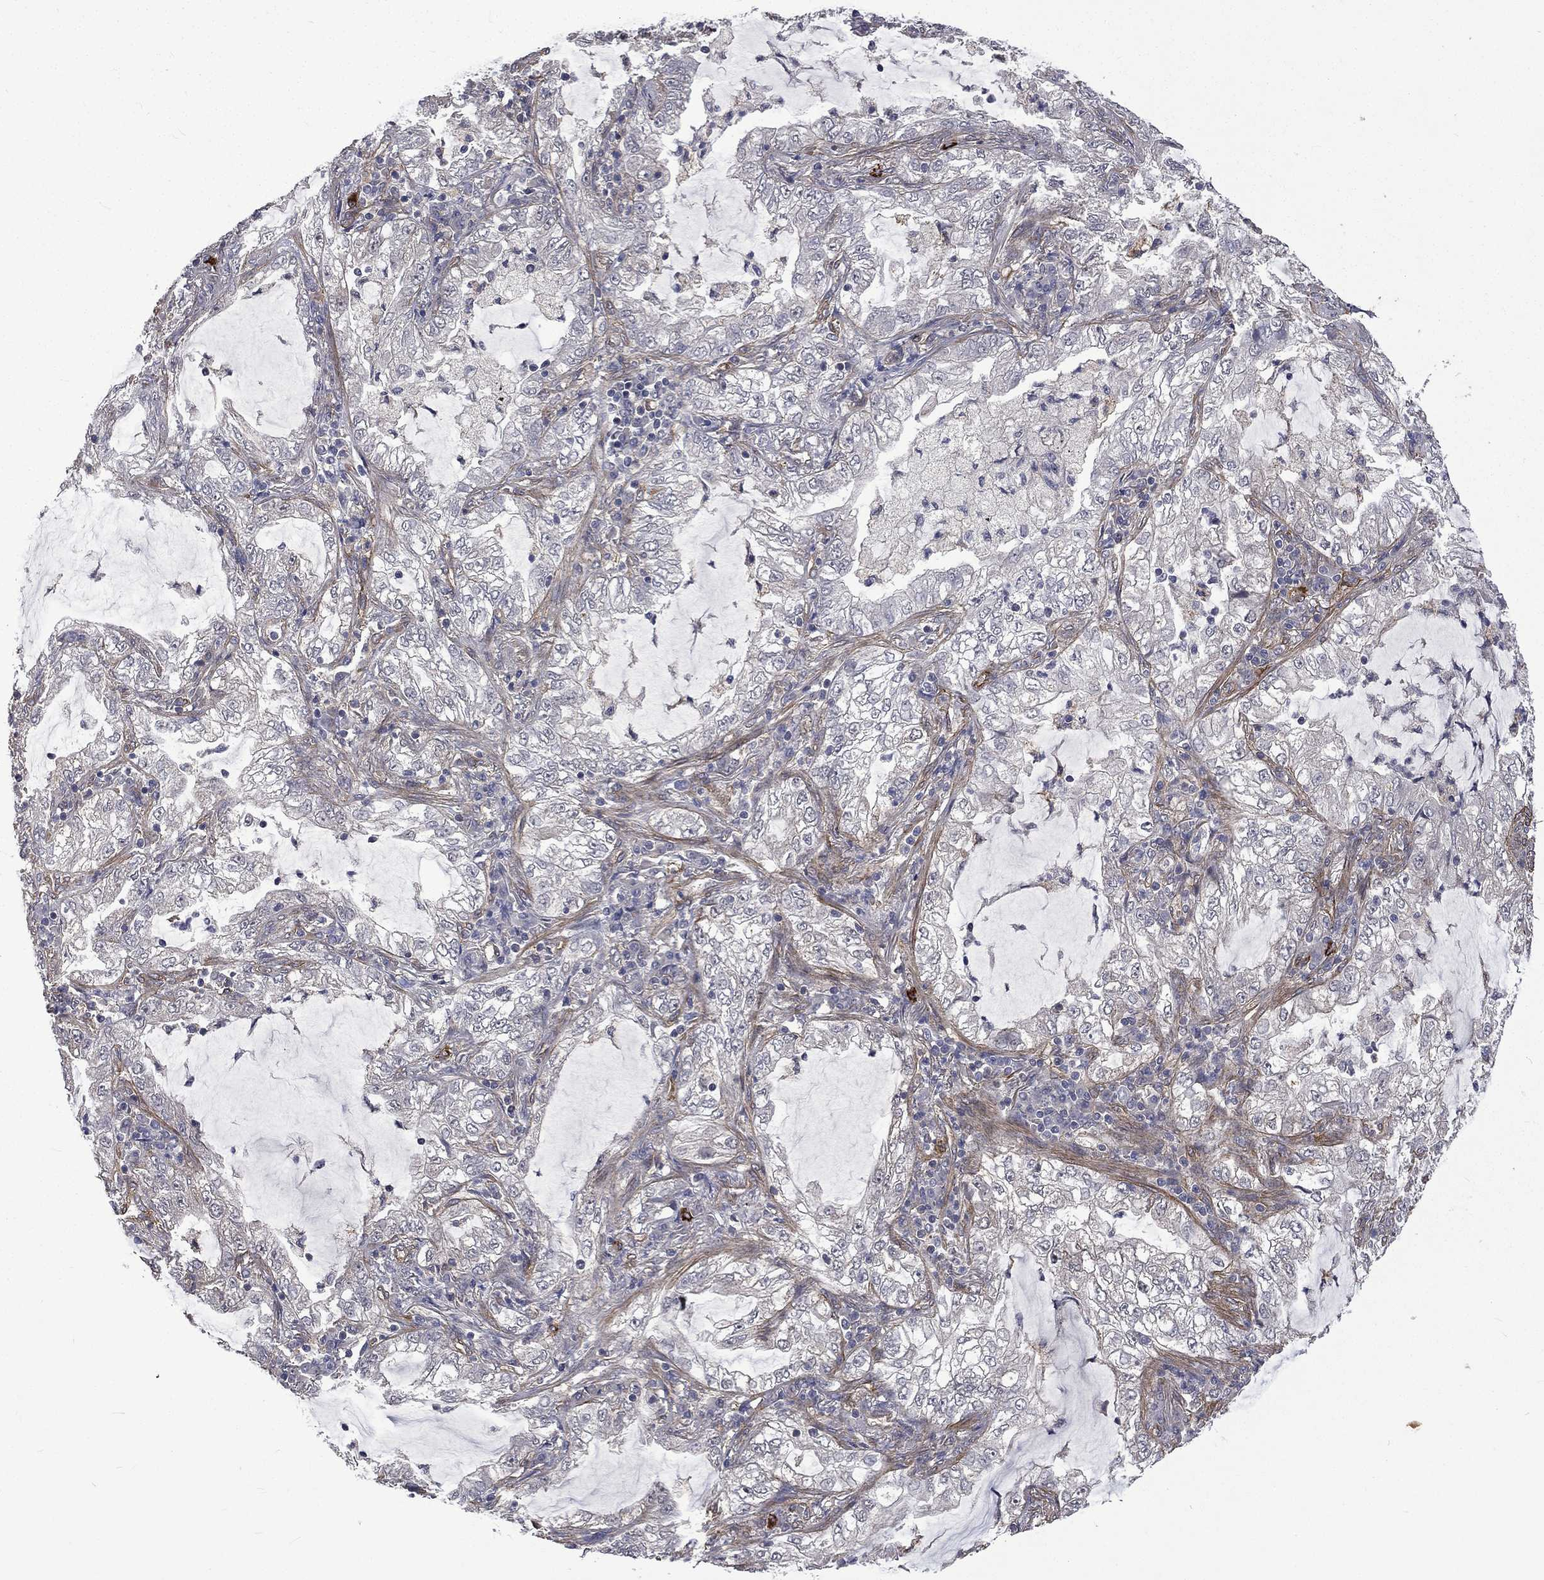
{"staining": {"intensity": "negative", "quantity": "none", "location": "none"}, "tissue": "lung cancer", "cell_type": "Tumor cells", "image_type": "cancer", "snomed": [{"axis": "morphology", "description": "Adenocarcinoma, NOS"}, {"axis": "topography", "description": "Lung"}], "caption": "IHC of human lung adenocarcinoma displays no positivity in tumor cells.", "gene": "PPFIBP1", "patient": {"sex": "female", "age": 73}}